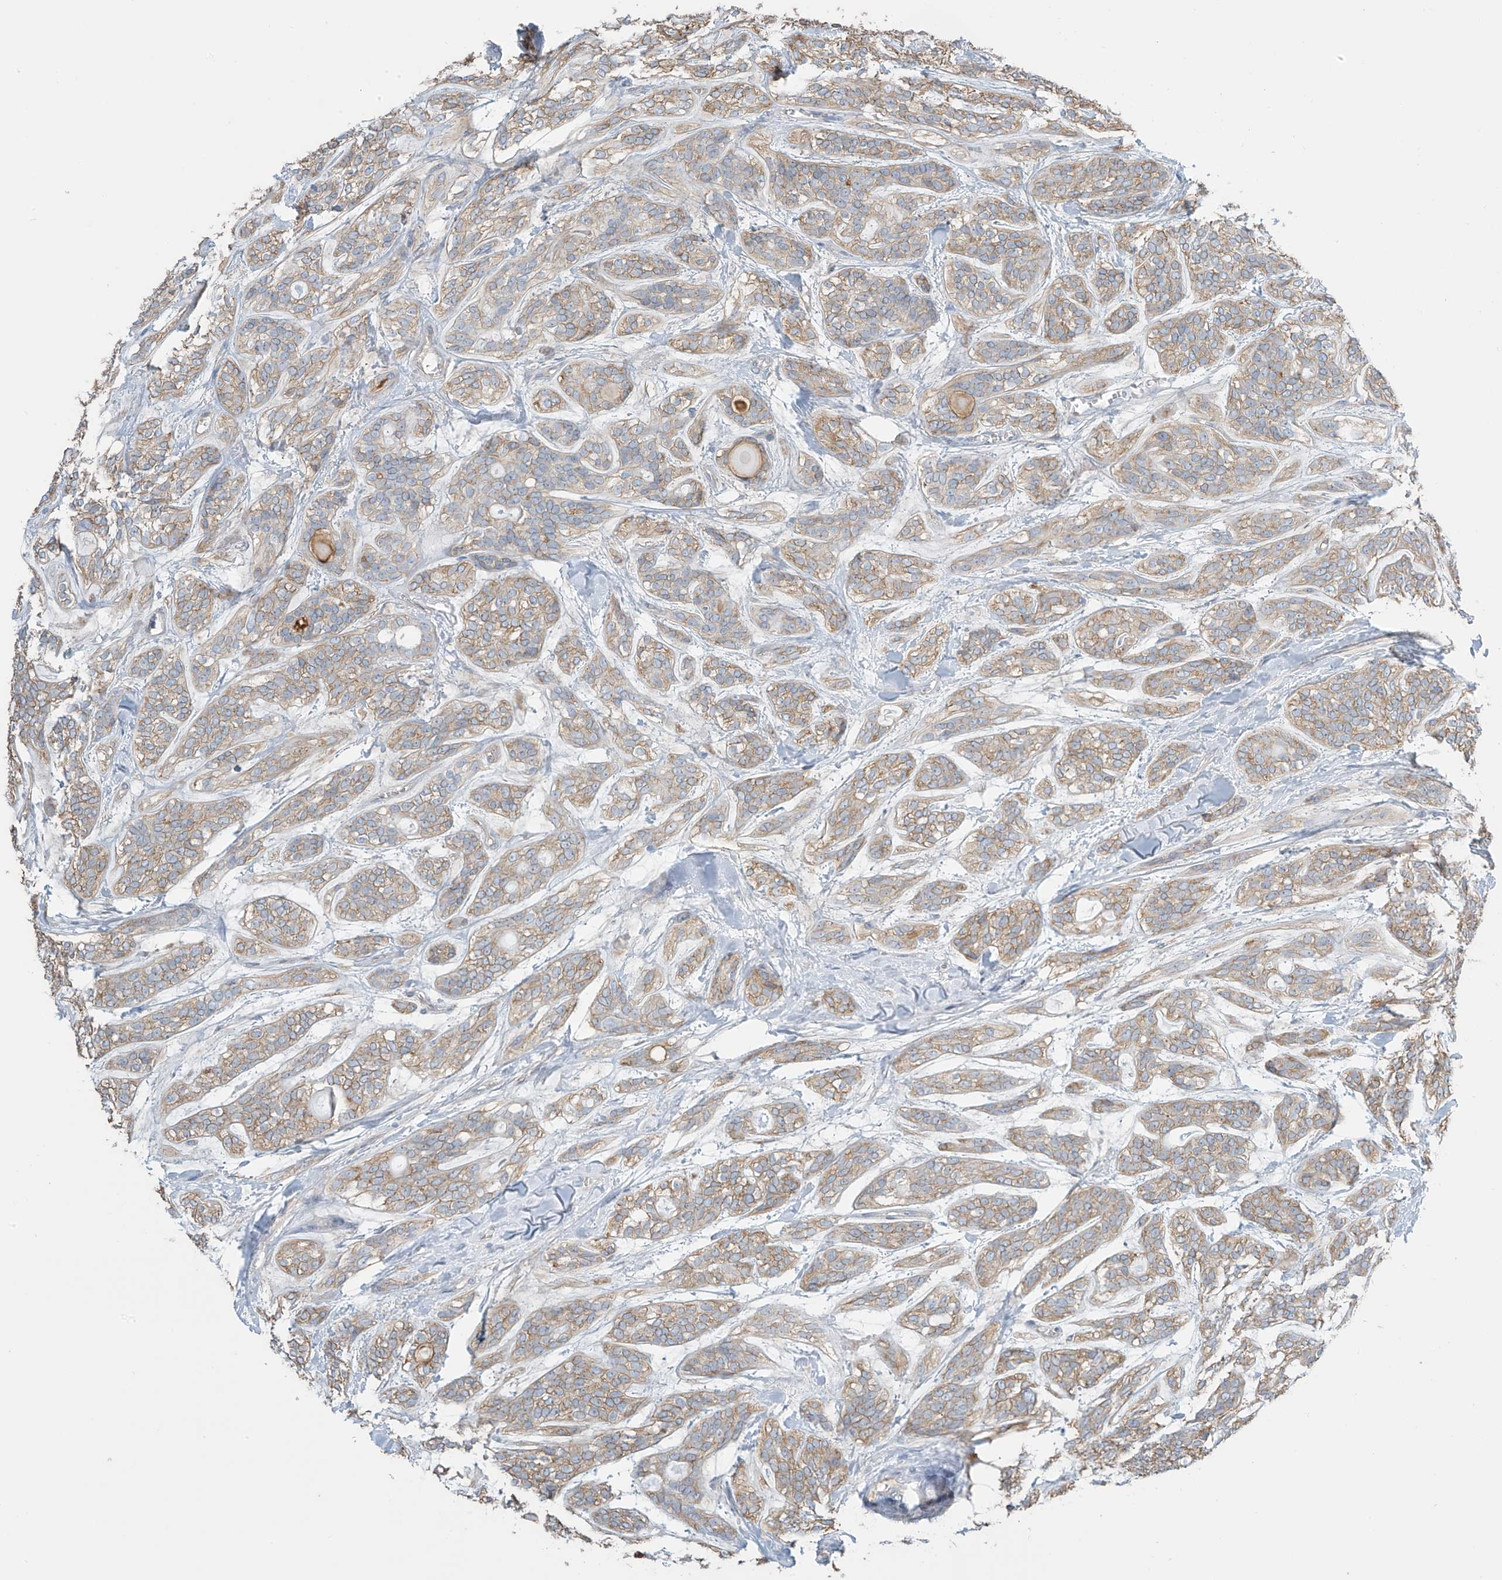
{"staining": {"intensity": "weak", "quantity": ">75%", "location": "cytoplasmic/membranous"}, "tissue": "head and neck cancer", "cell_type": "Tumor cells", "image_type": "cancer", "snomed": [{"axis": "morphology", "description": "Adenocarcinoma, NOS"}, {"axis": "topography", "description": "Head-Neck"}], "caption": "DAB immunohistochemical staining of adenocarcinoma (head and neck) exhibits weak cytoplasmic/membranous protein positivity in approximately >75% of tumor cells.", "gene": "ZNF846", "patient": {"sex": "male", "age": 66}}